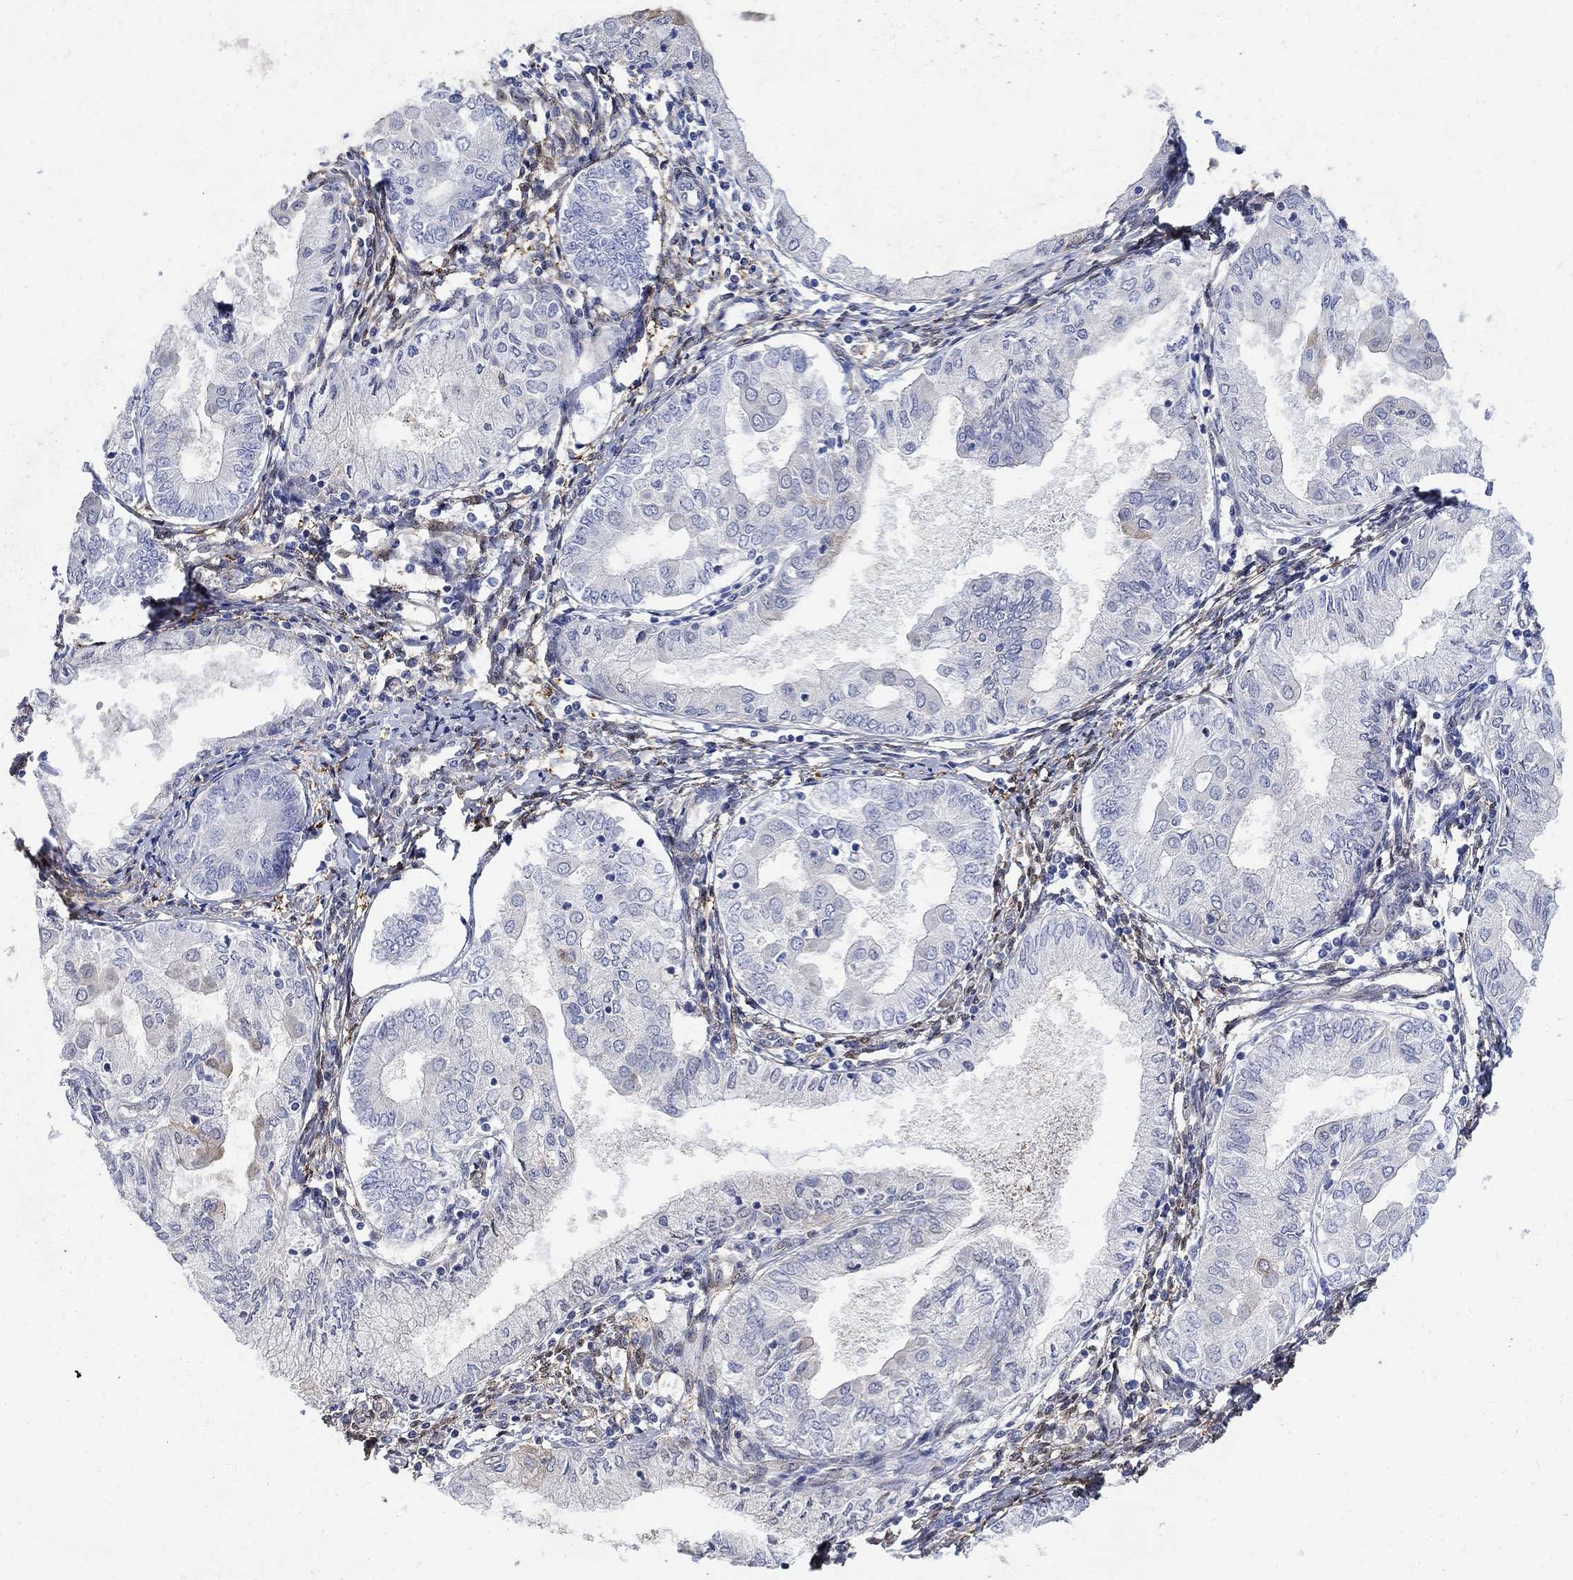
{"staining": {"intensity": "negative", "quantity": "none", "location": "none"}, "tissue": "endometrial cancer", "cell_type": "Tumor cells", "image_type": "cancer", "snomed": [{"axis": "morphology", "description": "Adenocarcinoma, NOS"}, {"axis": "topography", "description": "Endometrium"}], "caption": "The image demonstrates no significant staining in tumor cells of adenocarcinoma (endometrial). (DAB (3,3'-diaminobenzidine) immunohistochemistry, high magnification).", "gene": "TGM2", "patient": {"sex": "female", "age": 68}}